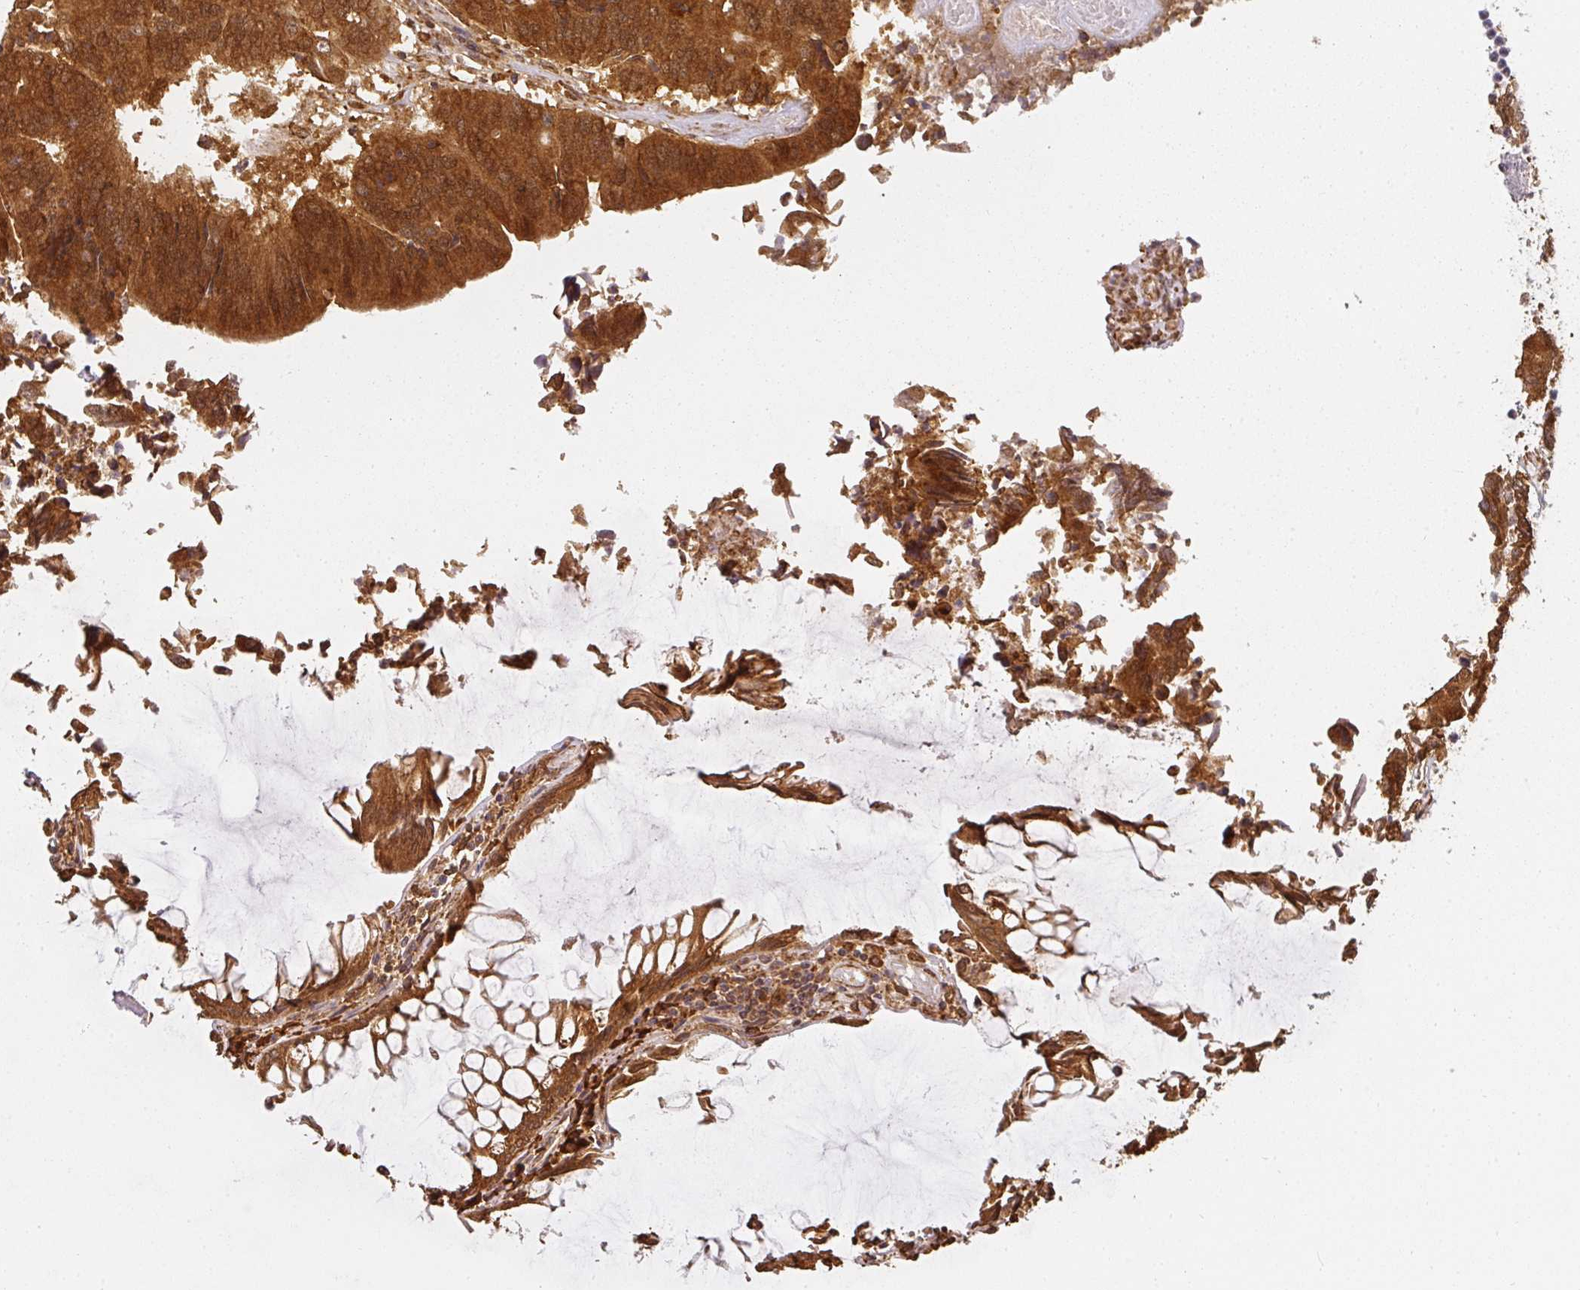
{"staining": {"intensity": "strong", "quantity": ">75%", "location": "cytoplasmic/membranous"}, "tissue": "colorectal cancer", "cell_type": "Tumor cells", "image_type": "cancer", "snomed": [{"axis": "morphology", "description": "Adenocarcinoma, NOS"}, {"axis": "topography", "description": "Colon"}], "caption": "The immunohistochemical stain shows strong cytoplasmic/membranous expression in tumor cells of adenocarcinoma (colorectal) tissue. (brown staining indicates protein expression, while blue staining denotes nuclei).", "gene": "PPP6R3", "patient": {"sex": "female", "age": 67}}